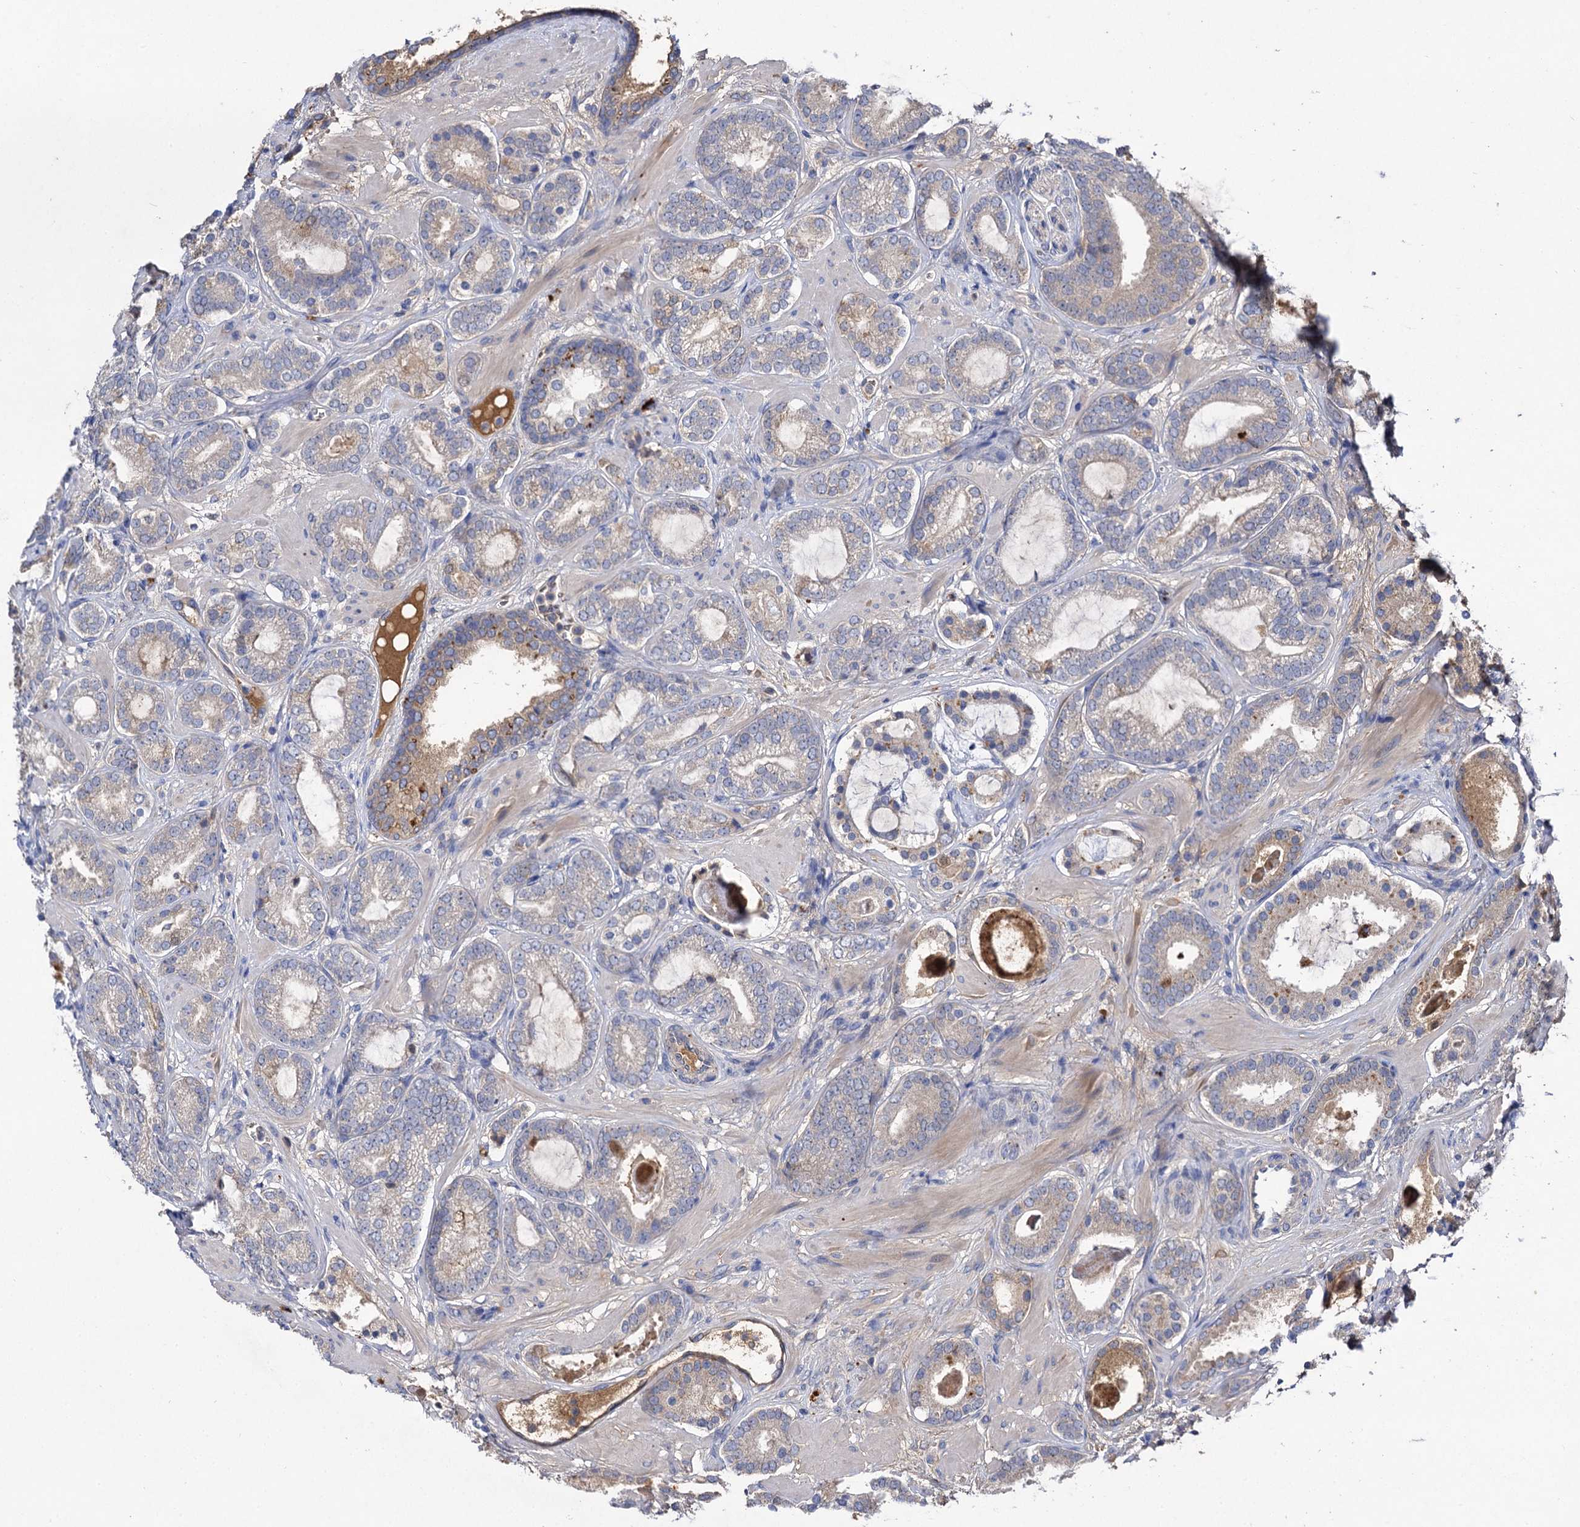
{"staining": {"intensity": "negative", "quantity": "none", "location": "none"}, "tissue": "prostate cancer", "cell_type": "Tumor cells", "image_type": "cancer", "snomed": [{"axis": "morphology", "description": "Adenocarcinoma, High grade"}, {"axis": "topography", "description": "Prostate"}], "caption": "An immunohistochemistry image of prostate cancer is shown. There is no staining in tumor cells of prostate cancer.", "gene": "USP50", "patient": {"sex": "male", "age": 60}}